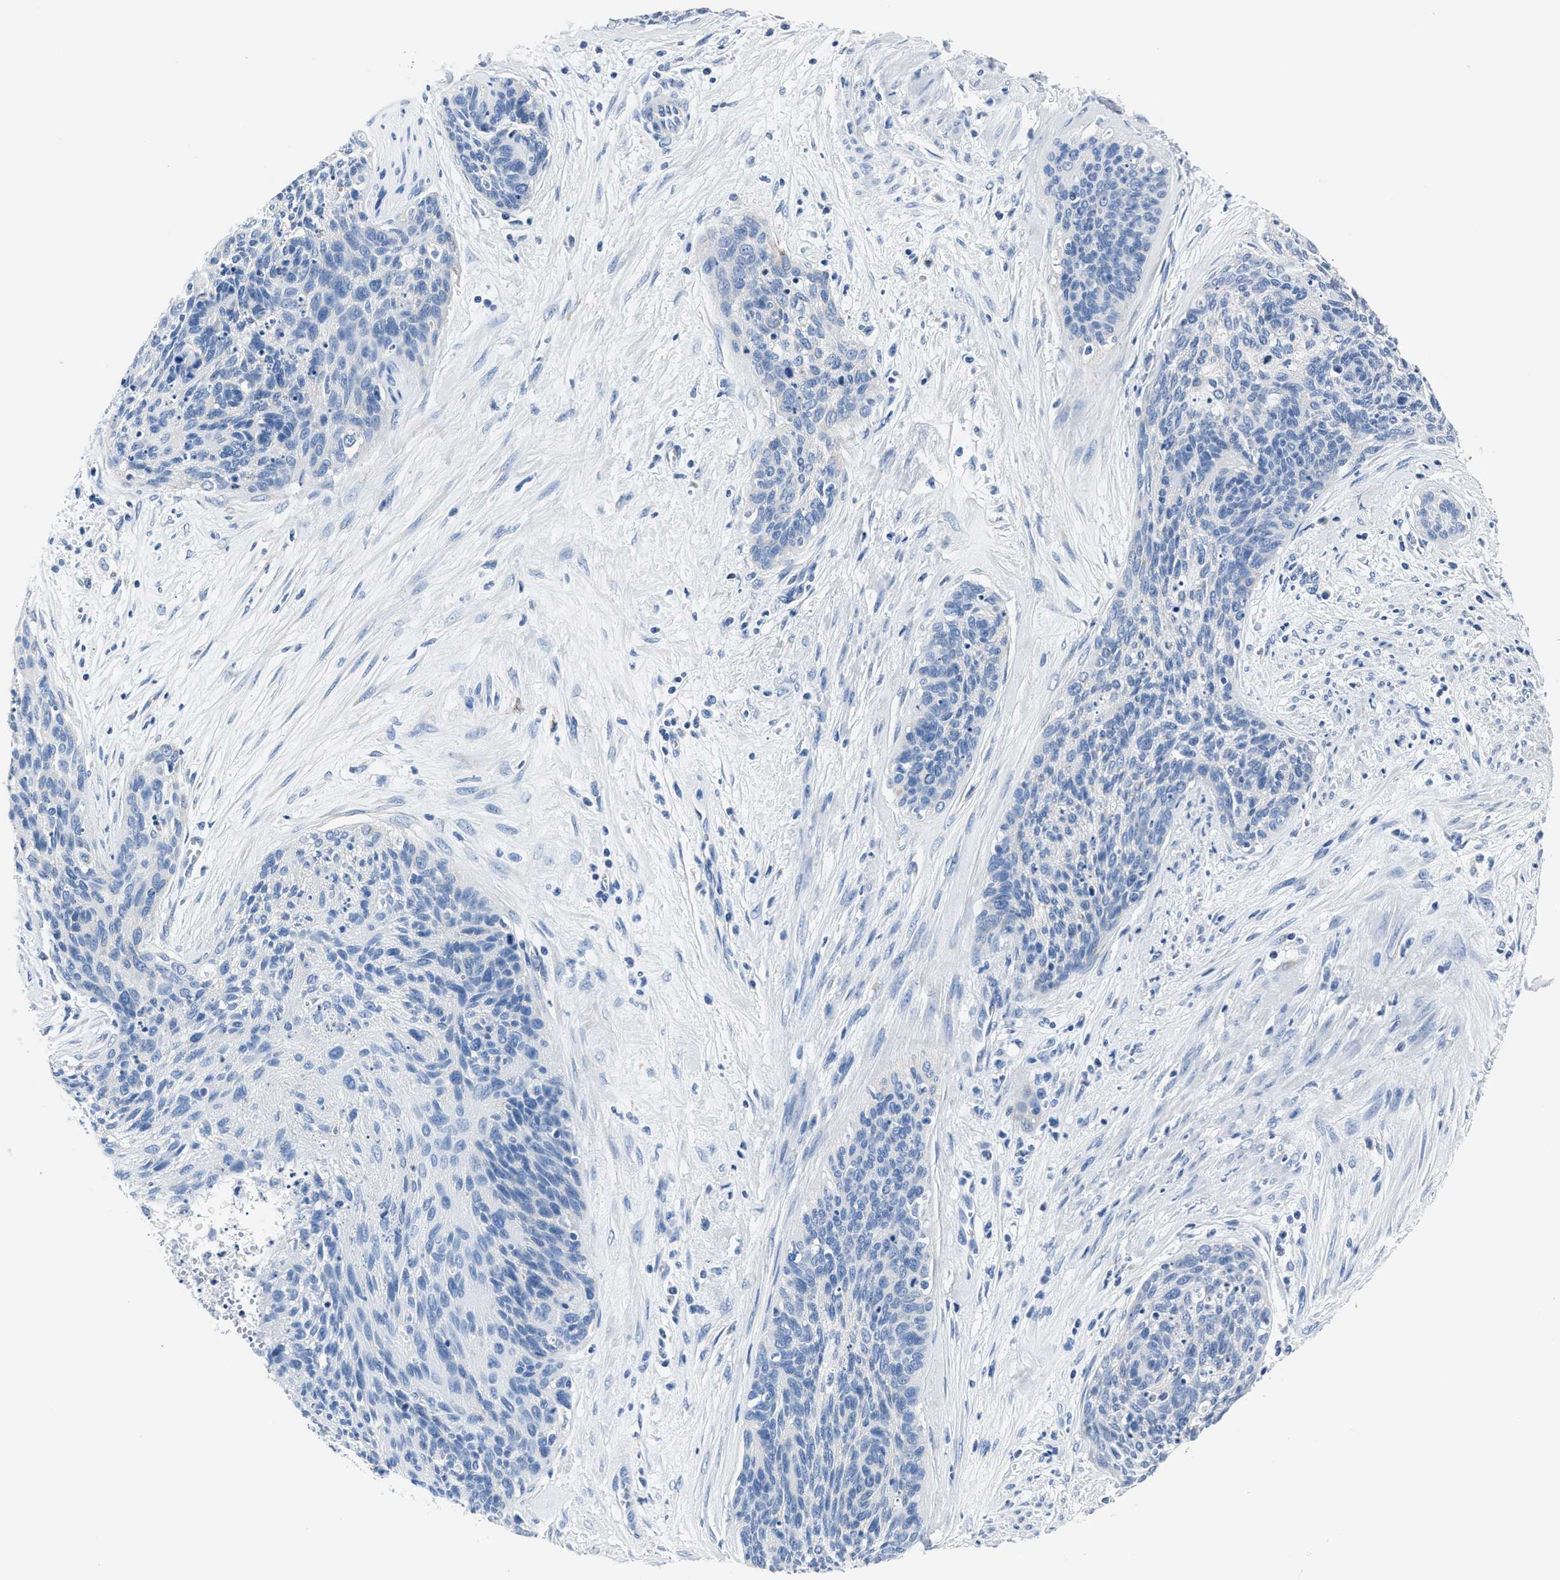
{"staining": {"intensity": "negative", "quantity": "none", "location": "none"}, "tissue": "cervical cancer", "cell_type": "Tumor cells", "image_type": "cancer", "snomed": [{"axis": "morphology", "description": "Squamous cell carcinoma, NOS"}, {"axis": "topography", "description": "Cervix"}], "caption": "An image of human cervical squamous cell carcinoma is negative for staining in tumor cells.", "gene": "AMACR", "patient": {"sex": "female", "age": 55}}